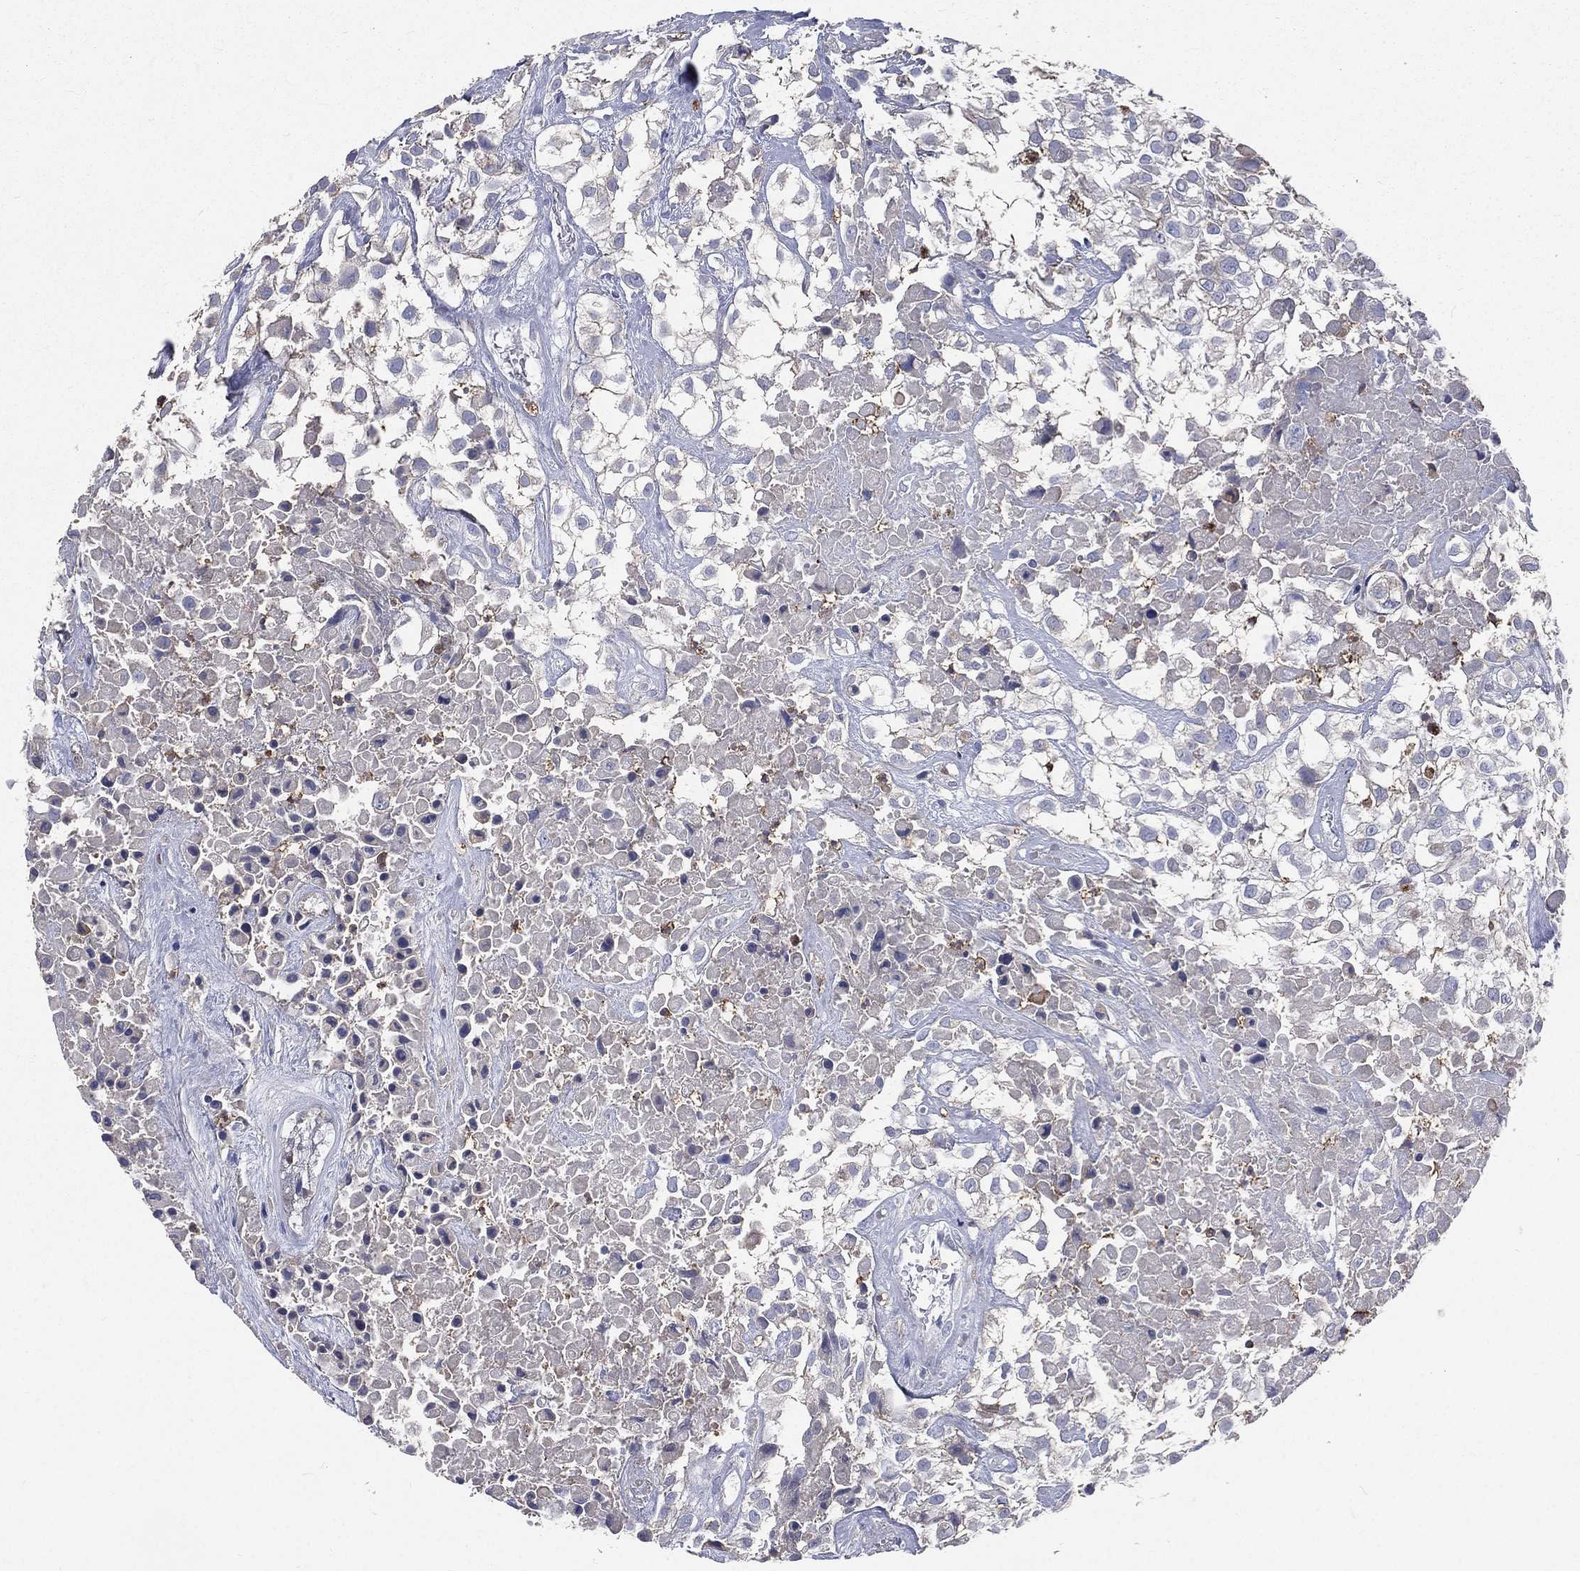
{"staining": {"intensity": "negative", "quantity": "none", "location": "none"}, "tissue": "urothelial cancer", "cell_type": "Tumor cells", "image_type": "cancer", "snomed": [{"axis": "morphology", "description": "Urothelial carcinoma, High grade"}, {"axis": "topography", "description": "Urinary bladder"}], "caption": "This photomicrograph is of high-grade urothelial carcinoma stained with IHC to label a protein in brown with the nuclei are counter-stained blue. There is no positivity in tumor cells. (Stains: DAB IHC with hematoxylin counter stain, Microscopy: brightfield microscopy at high magnification).", "gene": "BASP1", "patient": {"sex": "male", "age": 56}}